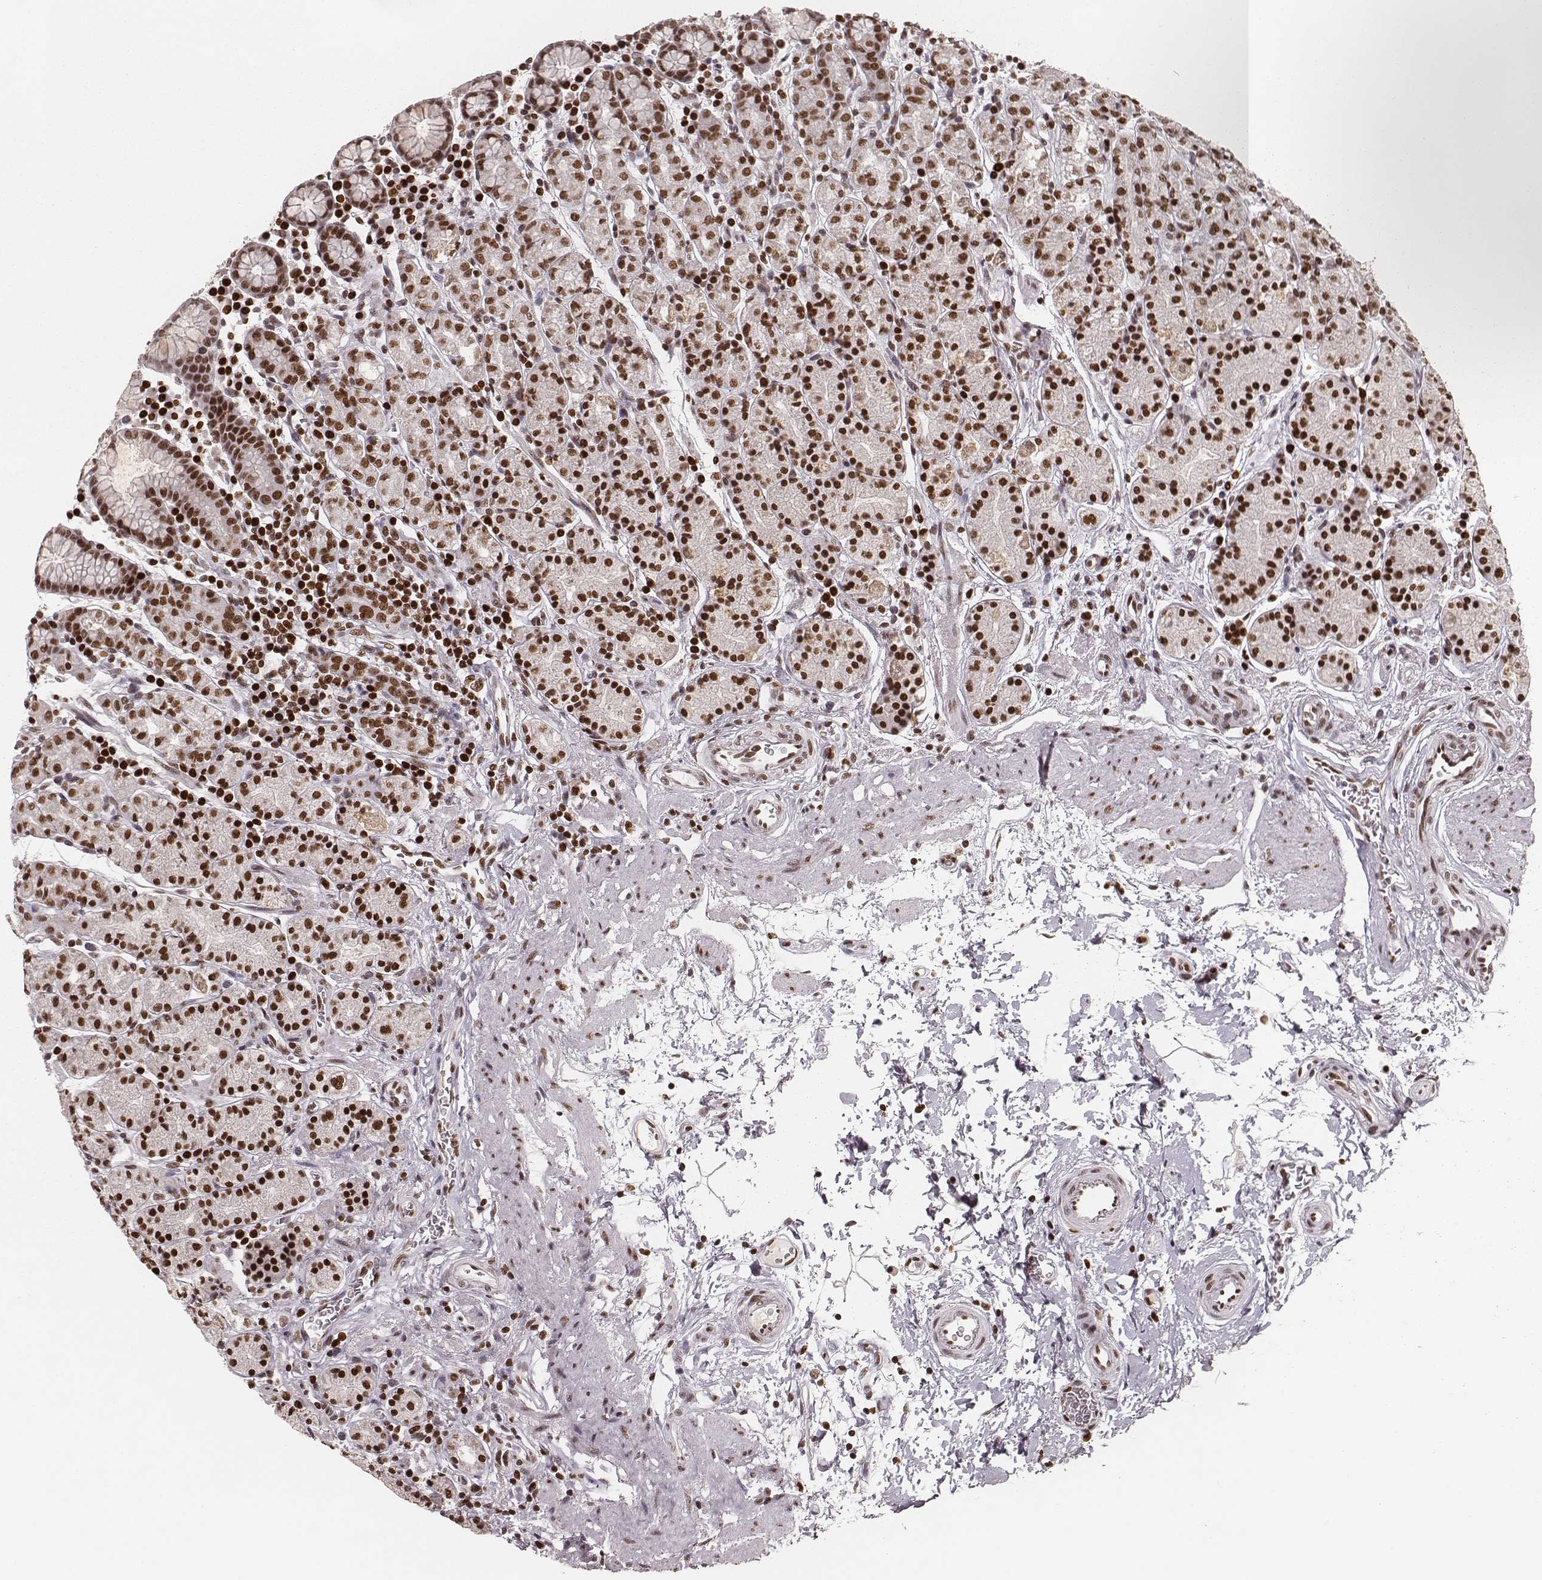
{"staining": {"intensity": "strong", "quantity": ">75%", "location": "nuclear"}, "tissue": "stomach", "cell_type": "Glandular cells", "image_type": "normal", "snomed": [{"axis": "morphology", "description": "Normal tissue, NOS"}, {"axis": "topography", "description": "Stomach, upper"}, {"axis": "topography", "description": "Stomach"}], "caption": "Strong nuclear protein positivity is seen in approximately >75% of glandular cells in stomach.", "gene": "PARP1", "patient": {"sex": "male", "age": 62}}